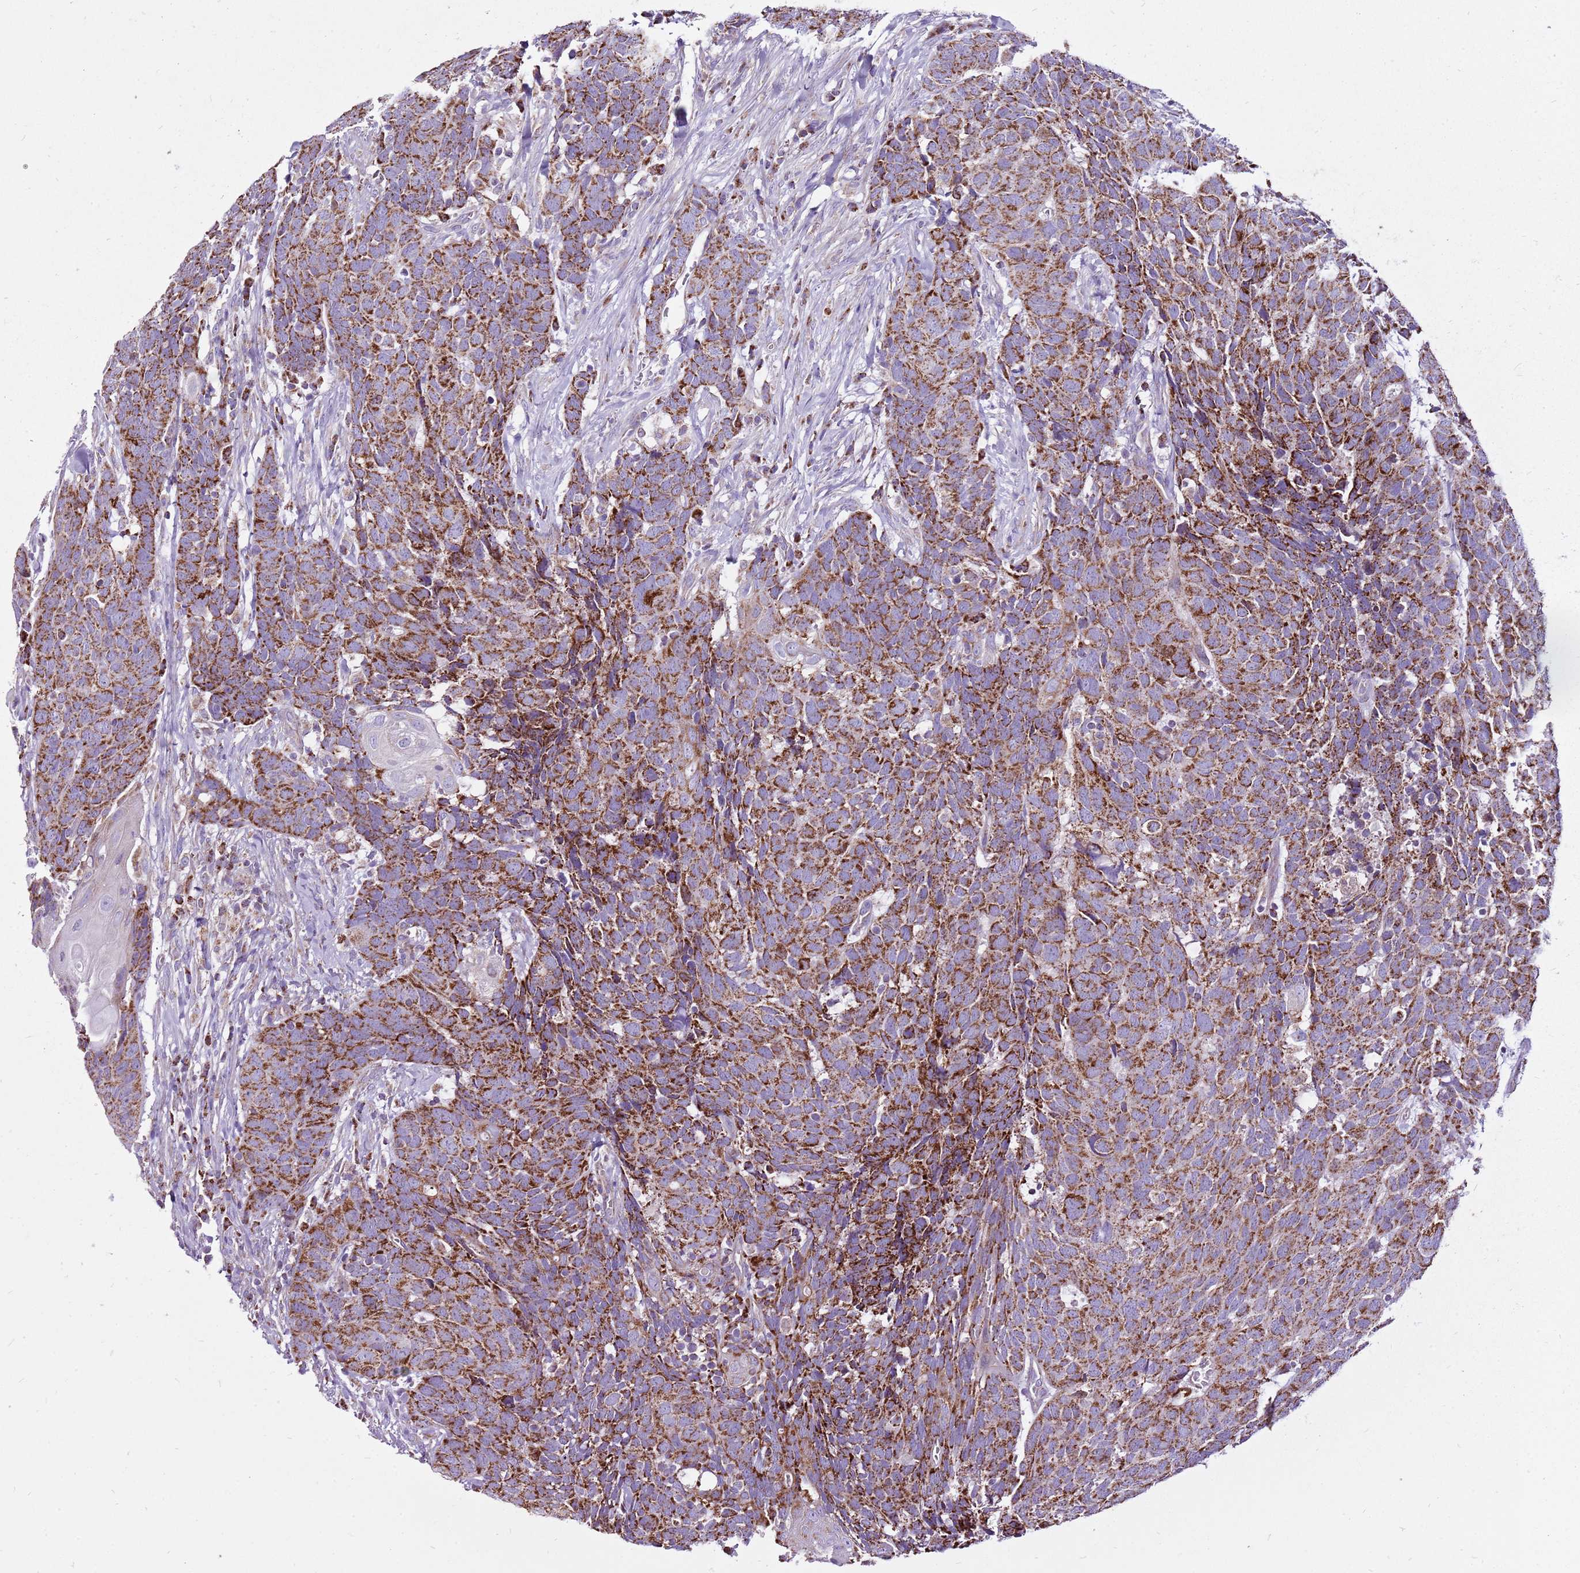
{"staining": {"intensity": "strong", "quantity": ">75%", "location": "cytoplasmic/membranous"}, "tissue": "head and neck cancer", "cell_type": "Tumor cells", "image_type": "cancer", "snomed": [{"axis": "morphology", "description": "Squamous cell carcinoma, NOS"}, {"axis": "topography", "description": "Head-Neck"}], "caption": "Protein expression analysis of head and neck squamous cell carcinoma demonstrates strong cytoplasmic/membranous positivity in about >75% of tumor cells.", "gene": "GCDH", "patient": {"sex": "male", "age": 66}}